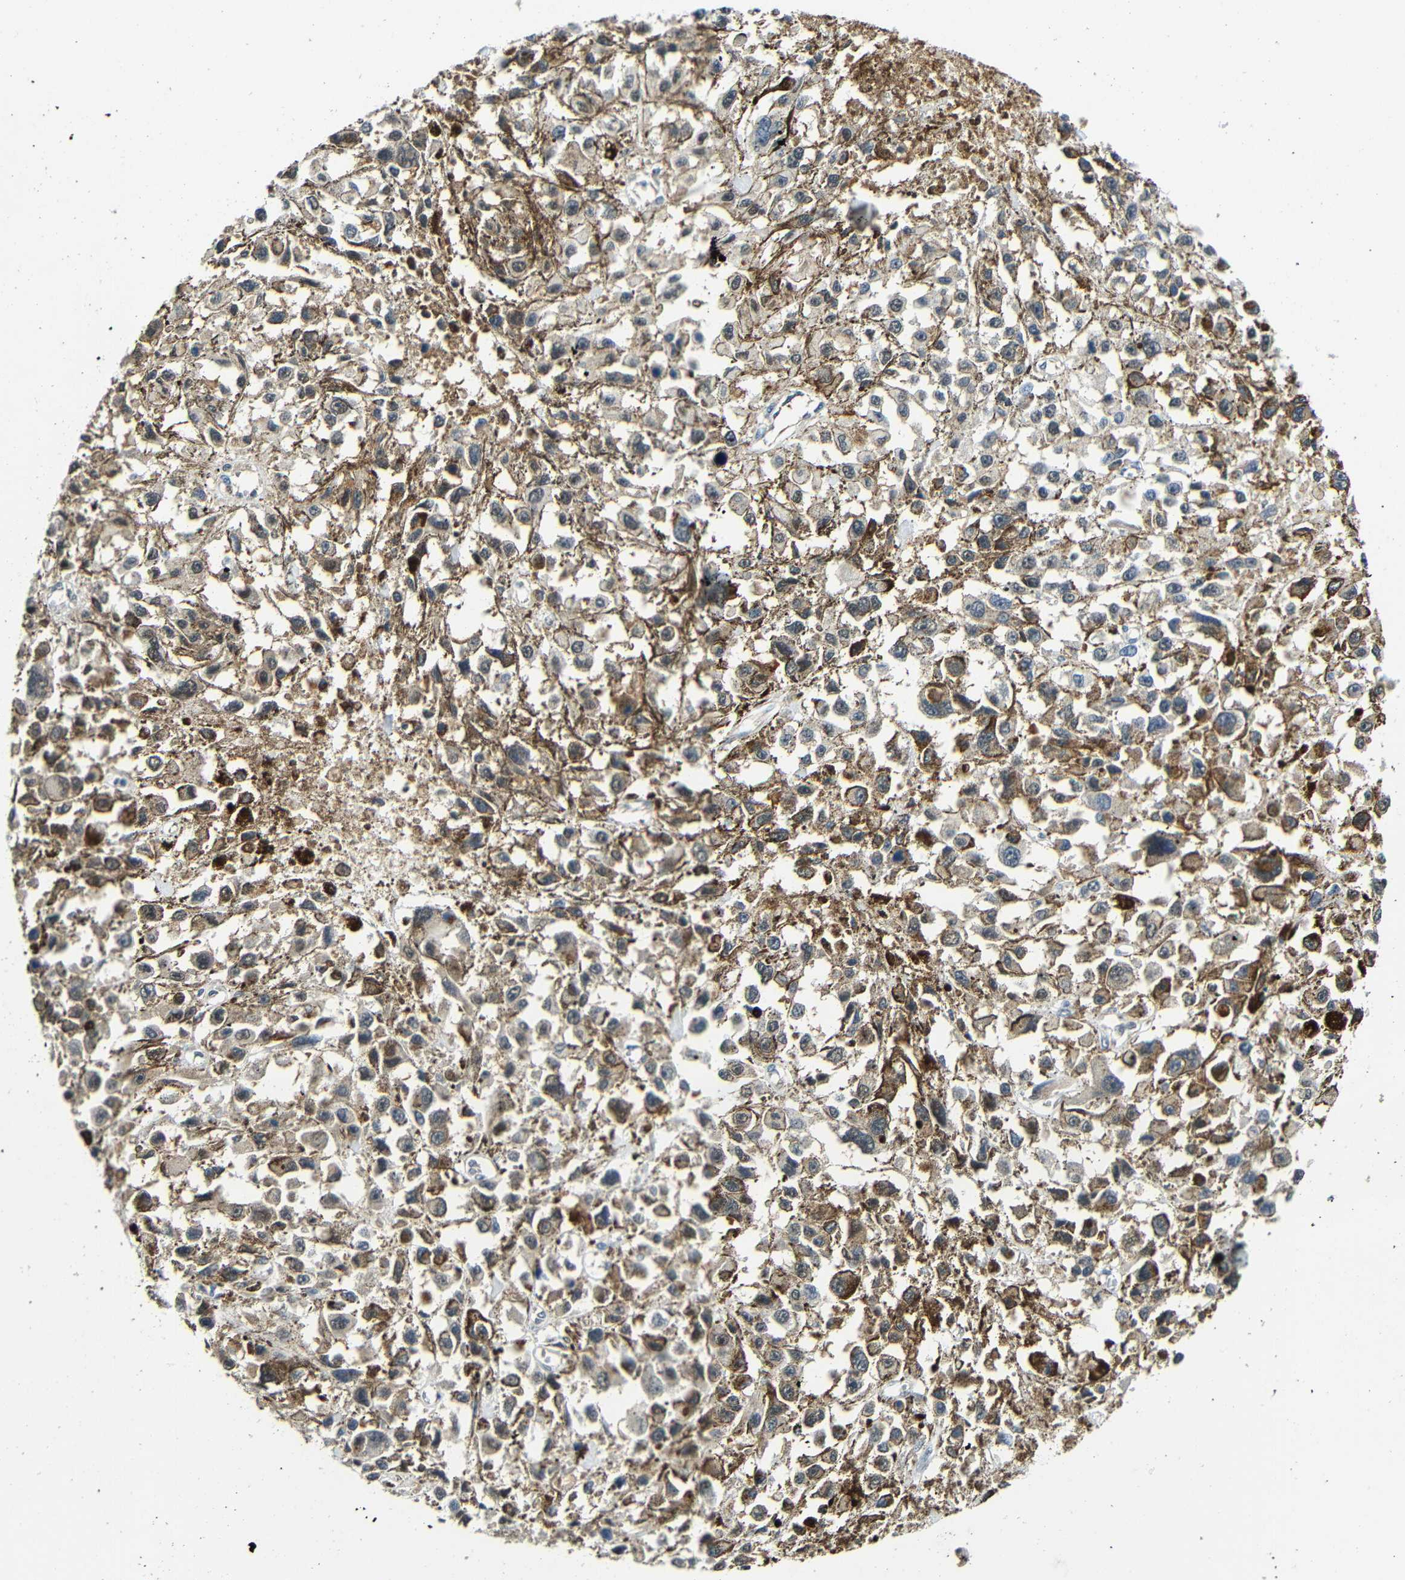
{"staining": {"intensity": "weak", "quantity": ">75%", "location": "cytoplasmic/membranous"}, "tissue": "melanoma", "cell_type": "Tumor cells", "image_type": "cancer", "snomed": [{"axis": "morphology", "description": "Malignant melanoma, Metastatic site"}, {"axis": "topography", "description": "Lymph node"}], "caption": "Immunohistochemistry (IHC) (DAB (3,3'-diaminobenzidine)) staining of malignant melanoma (metastatic site) reveals weak cytoplasmic/membranous protein positivity in about >75% of tumor cells.", "gene": "ADAP1", "patient": {"sex": "male", "age": 59}}